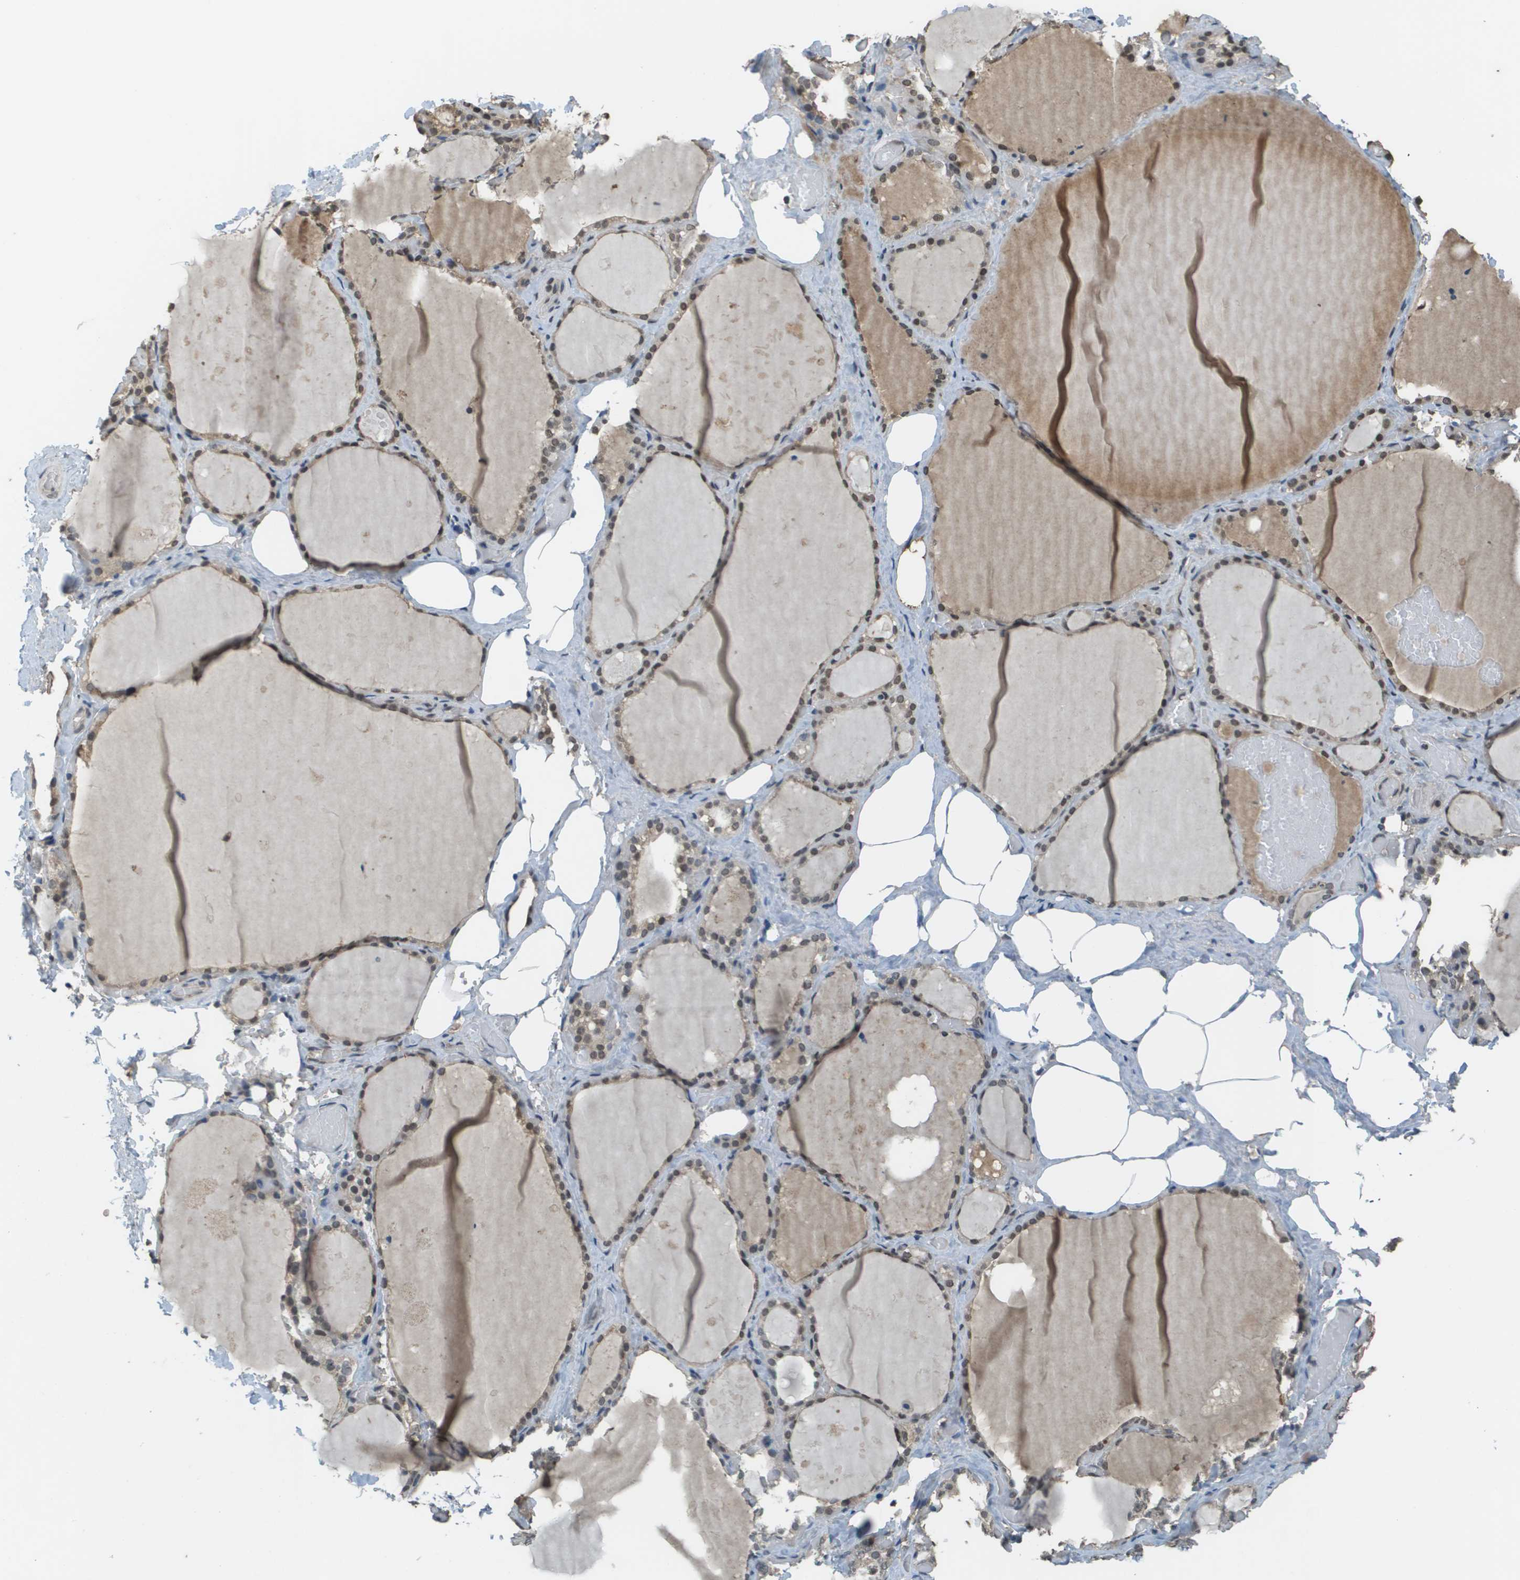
{"staining": {"intensity": "moderate", "quantity": ">75%", "location": "cytoplasmic/membranous,nuclear"}, "tissue": "thyroid gland", "cell_type": "Glandular cells", "image_type": "normal", "snomed": [{"axis": "morphology", "description": "Normal tissue, NOS"}, {"axis": "topography", "description": "Thyroid gland"}], "caption": "Protein analysis of normal thyroid gland reveals moderate cytoplasmic/membranous,nuclear staining in about >75% of glandular cells.", "gene": "NDRG2", "patient": {"sex": "male", "age": 61}}